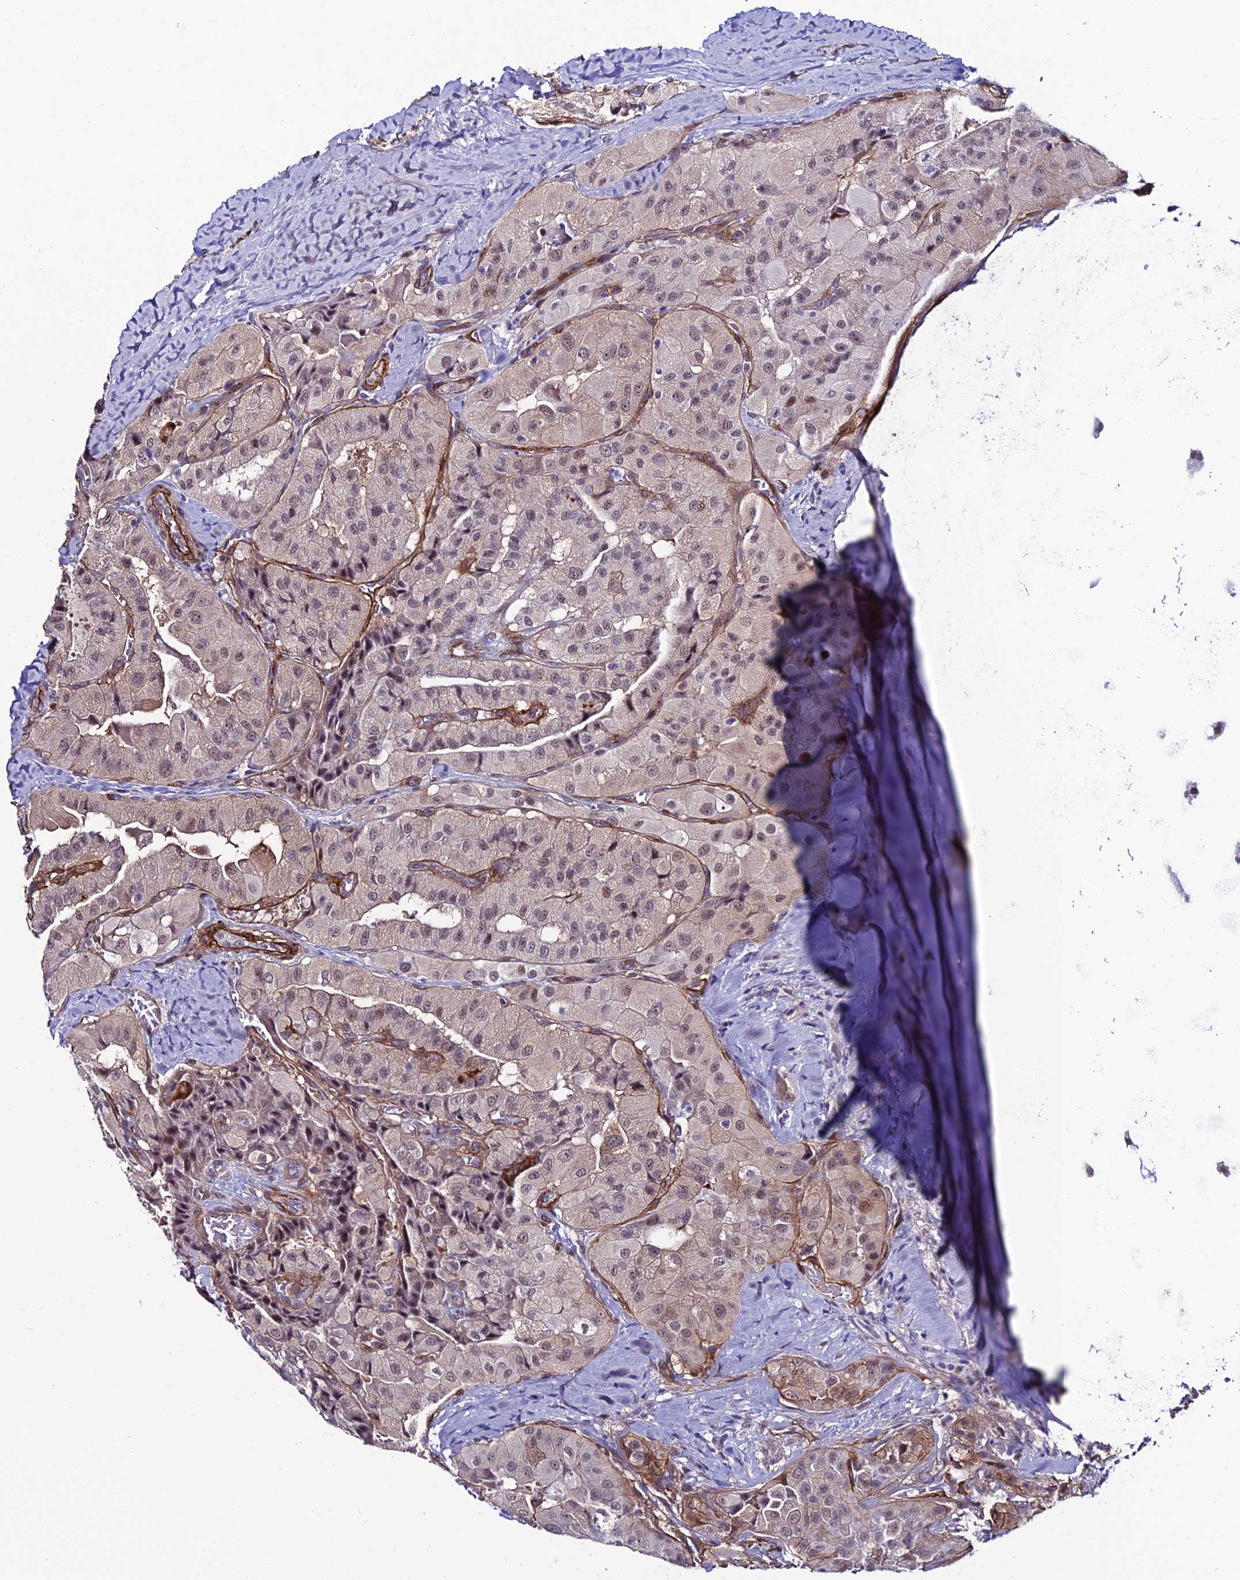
{"staining": {"intensity": "weak", "quantity": "<25%", "location": "nuclear"}, "tissue": "thyroid cancer", "cell_type": "Tumor cells", "image_type": "cancer", "snomed": [{"axis": "morphology", "description": "Normal tissue, NOS"}, {"axis": "morphology", "description": "Papillary adenocarcinoma, NOS"}, {"axis": "topography", "description": "Thyroid gland"}], "caption": "Thyroid cancer (papillary adenocarcinoma) was stained to show a protein in brown. There is no significant expression in tumor cells.", "gene": "SYT15", "patient": {"sex": "female", "age": 59}}